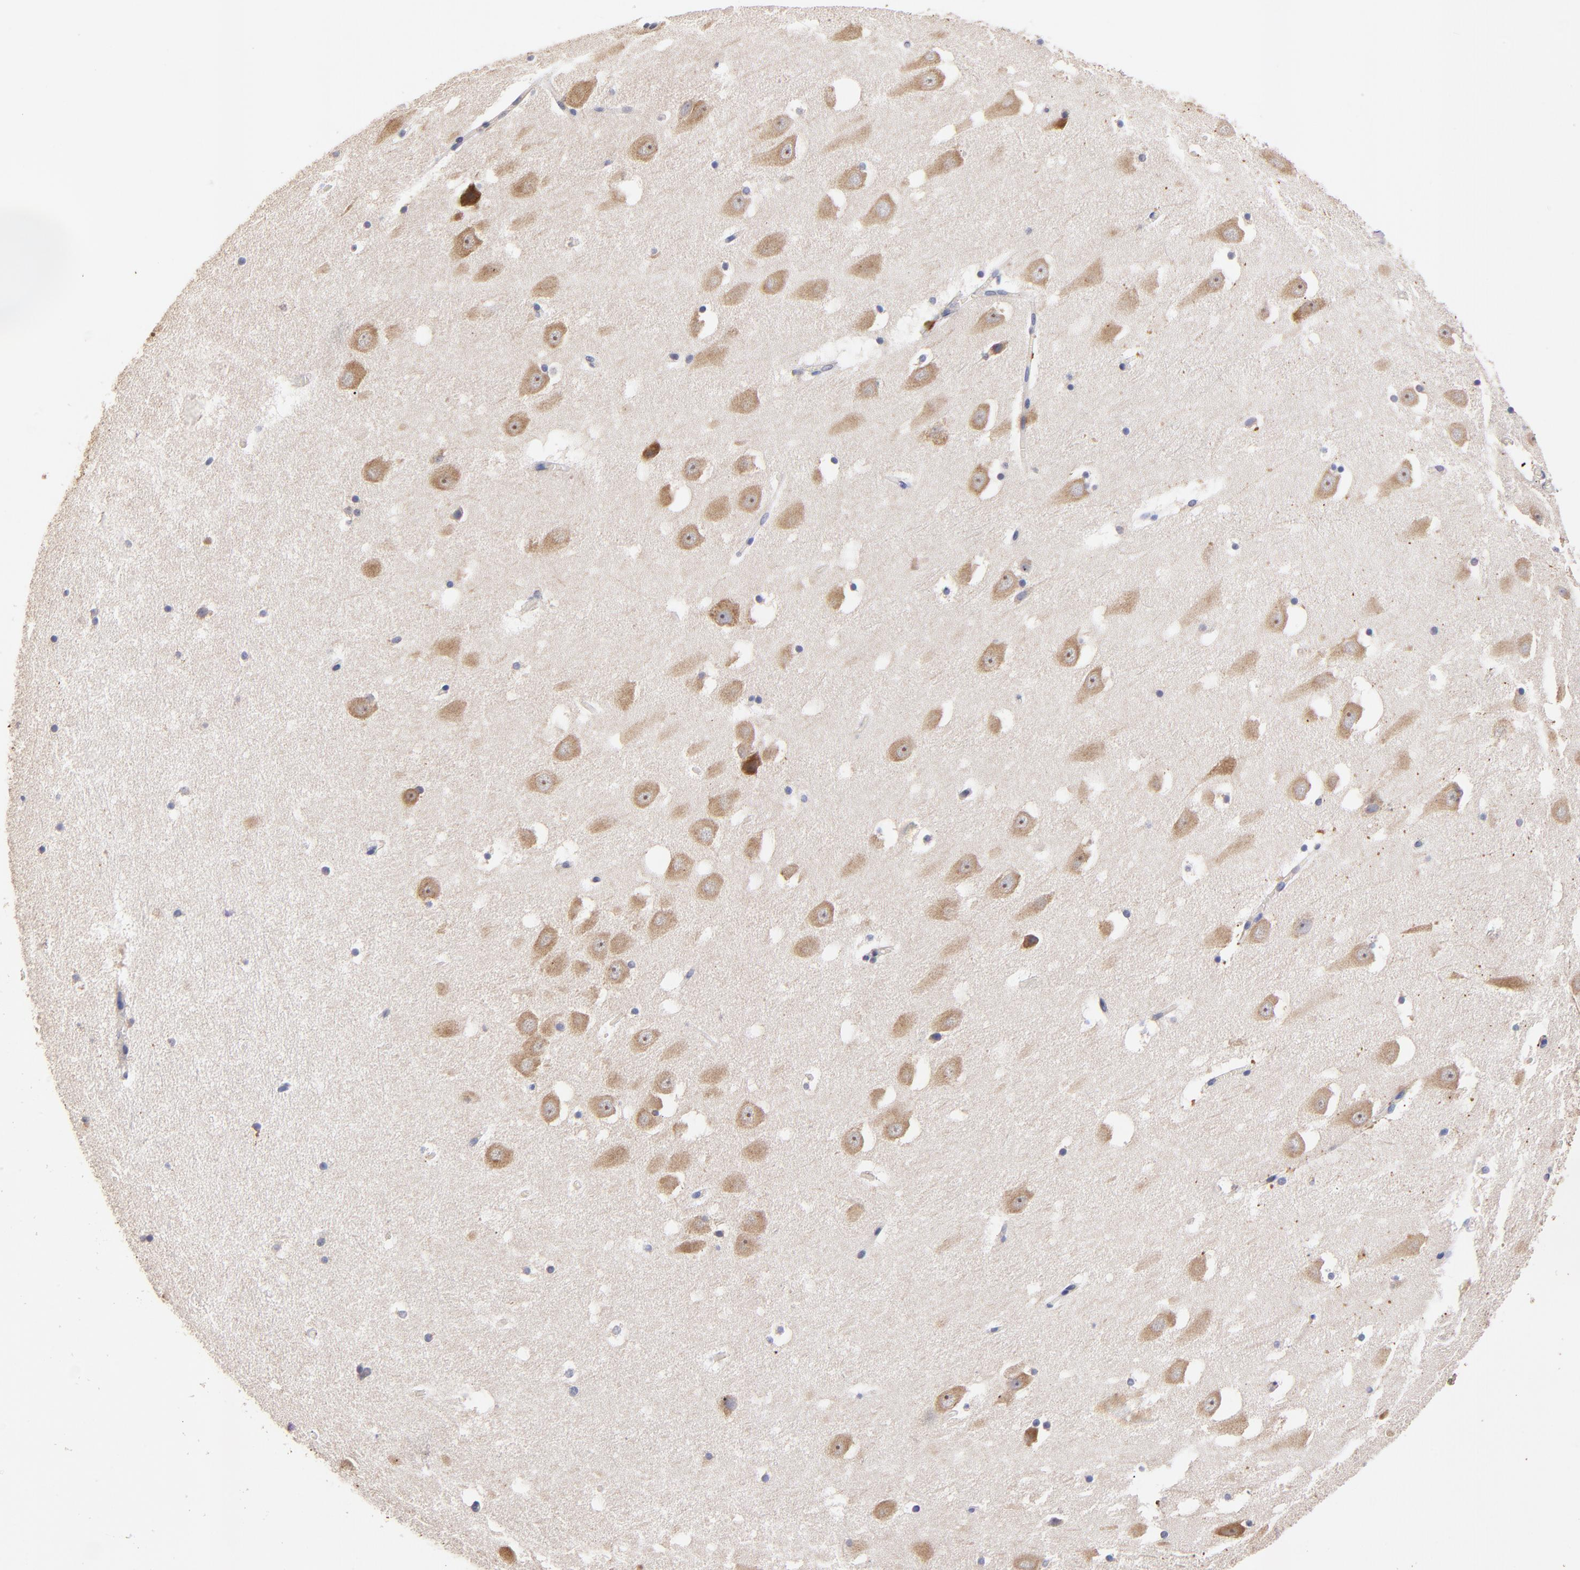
{"staining": {"intensity": "negative", "quantity": "none", "location": "none"}, "tissue": "hippocampus", "cell_type": "Glial cells", "image_type": "normal", "snomed": [{"axis": "morphology", "description": "Normal tissue, NOS"}, {"axis": "topography", "description": "Hippocampus"}], "caption": "Glial cells are negative for brown protein staining in benign hippocampus. (Stains: DAB immunohistochemistry (IHC) with hematoxylin counter stain, Microscopy: brightfield microscopy at high magnification).", "gene": "BBOF1", "patient": {"sex": "male", "age": 45}}